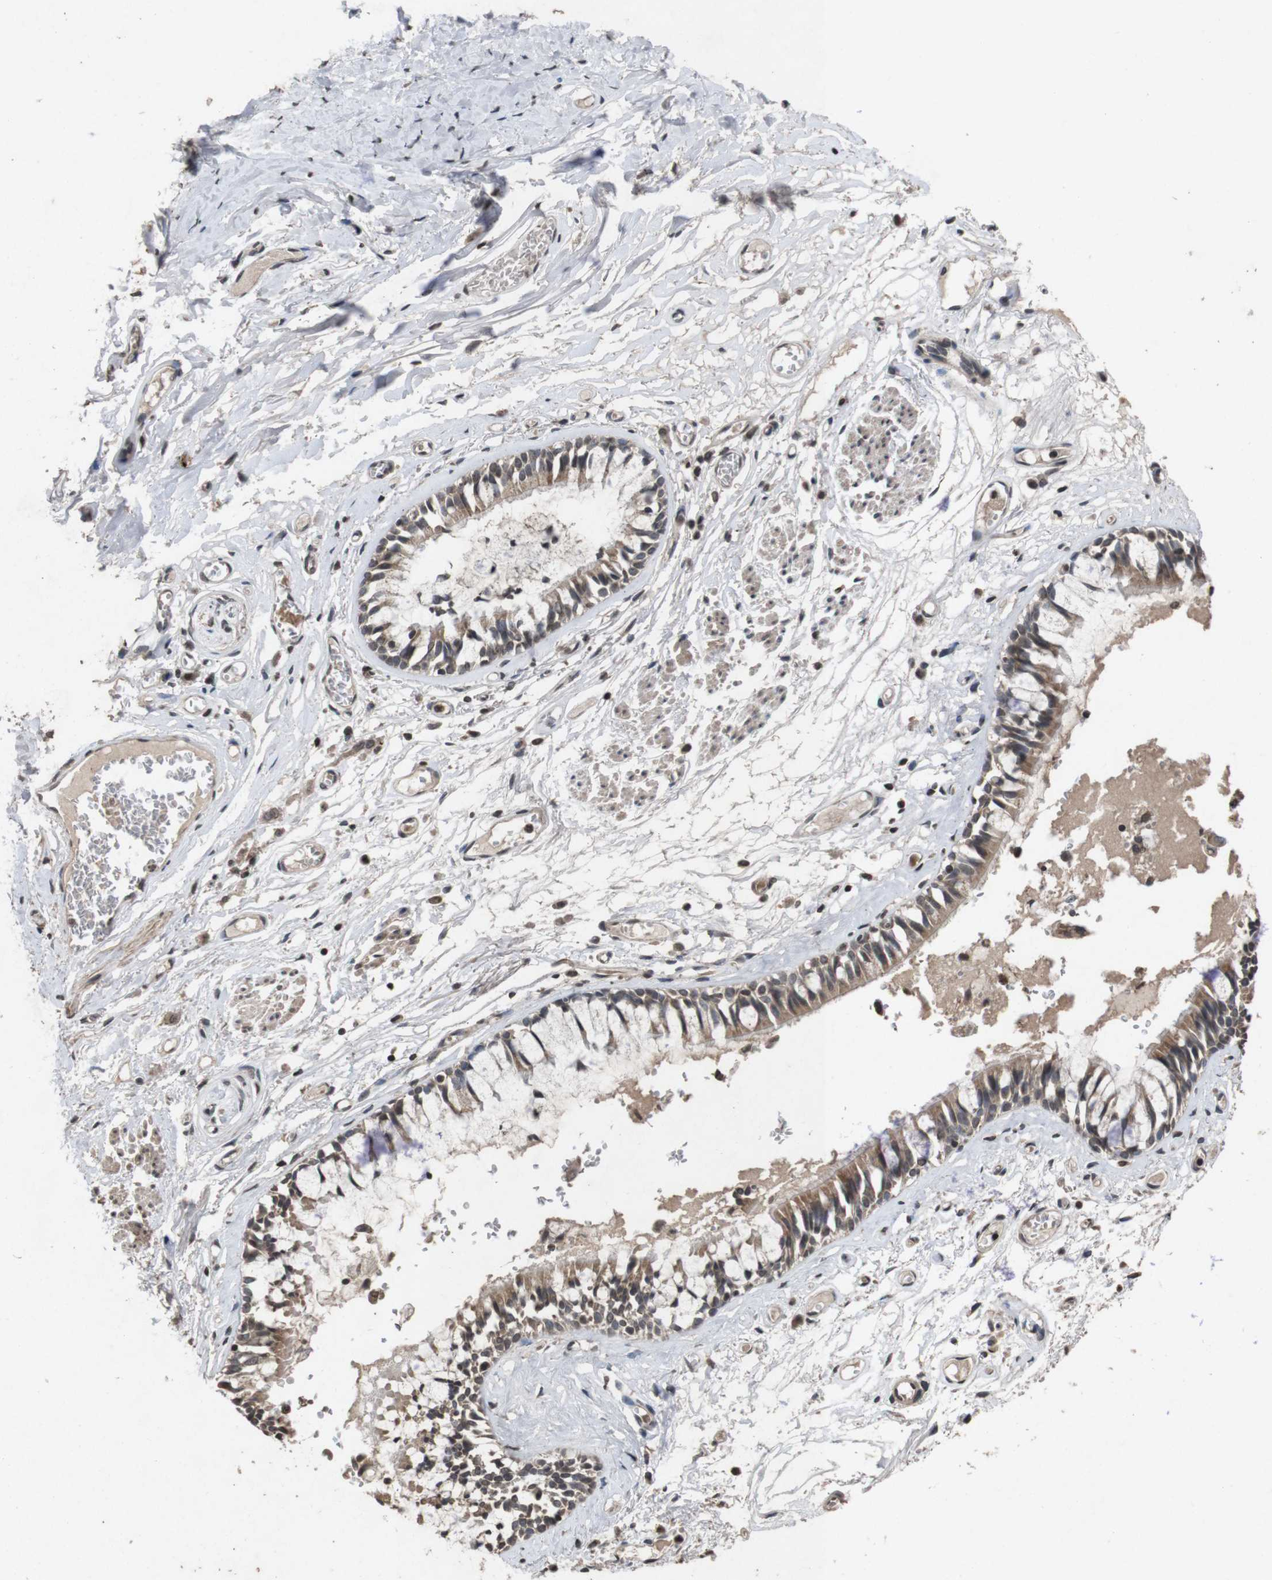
{"staining": {"intensity": "strong", "quantity": ">75%", "location": "cytoplasmic/membranous"}, "tissue": "bronchus", "cell_type": "Respiratory epithelial cells", "image_type": "normal", "snomed": [{"axis": "morphology", "description": "Normal tissue, NOS"}, {"axis": "morphology", "description": "Inflammation, NOS"}, {"axis": "topography", "description": "Cartilage tissue"}, {"axis": "topography", "description": "Lung"}], "caption": "Protein analysis of unremarkable bronchus shows strong cytoplasmic/membranous positivity in approximately >75% of respiratory epithelial cells.", "gene": "SORL1", "patient": {"sex": "male", "age": 71}}